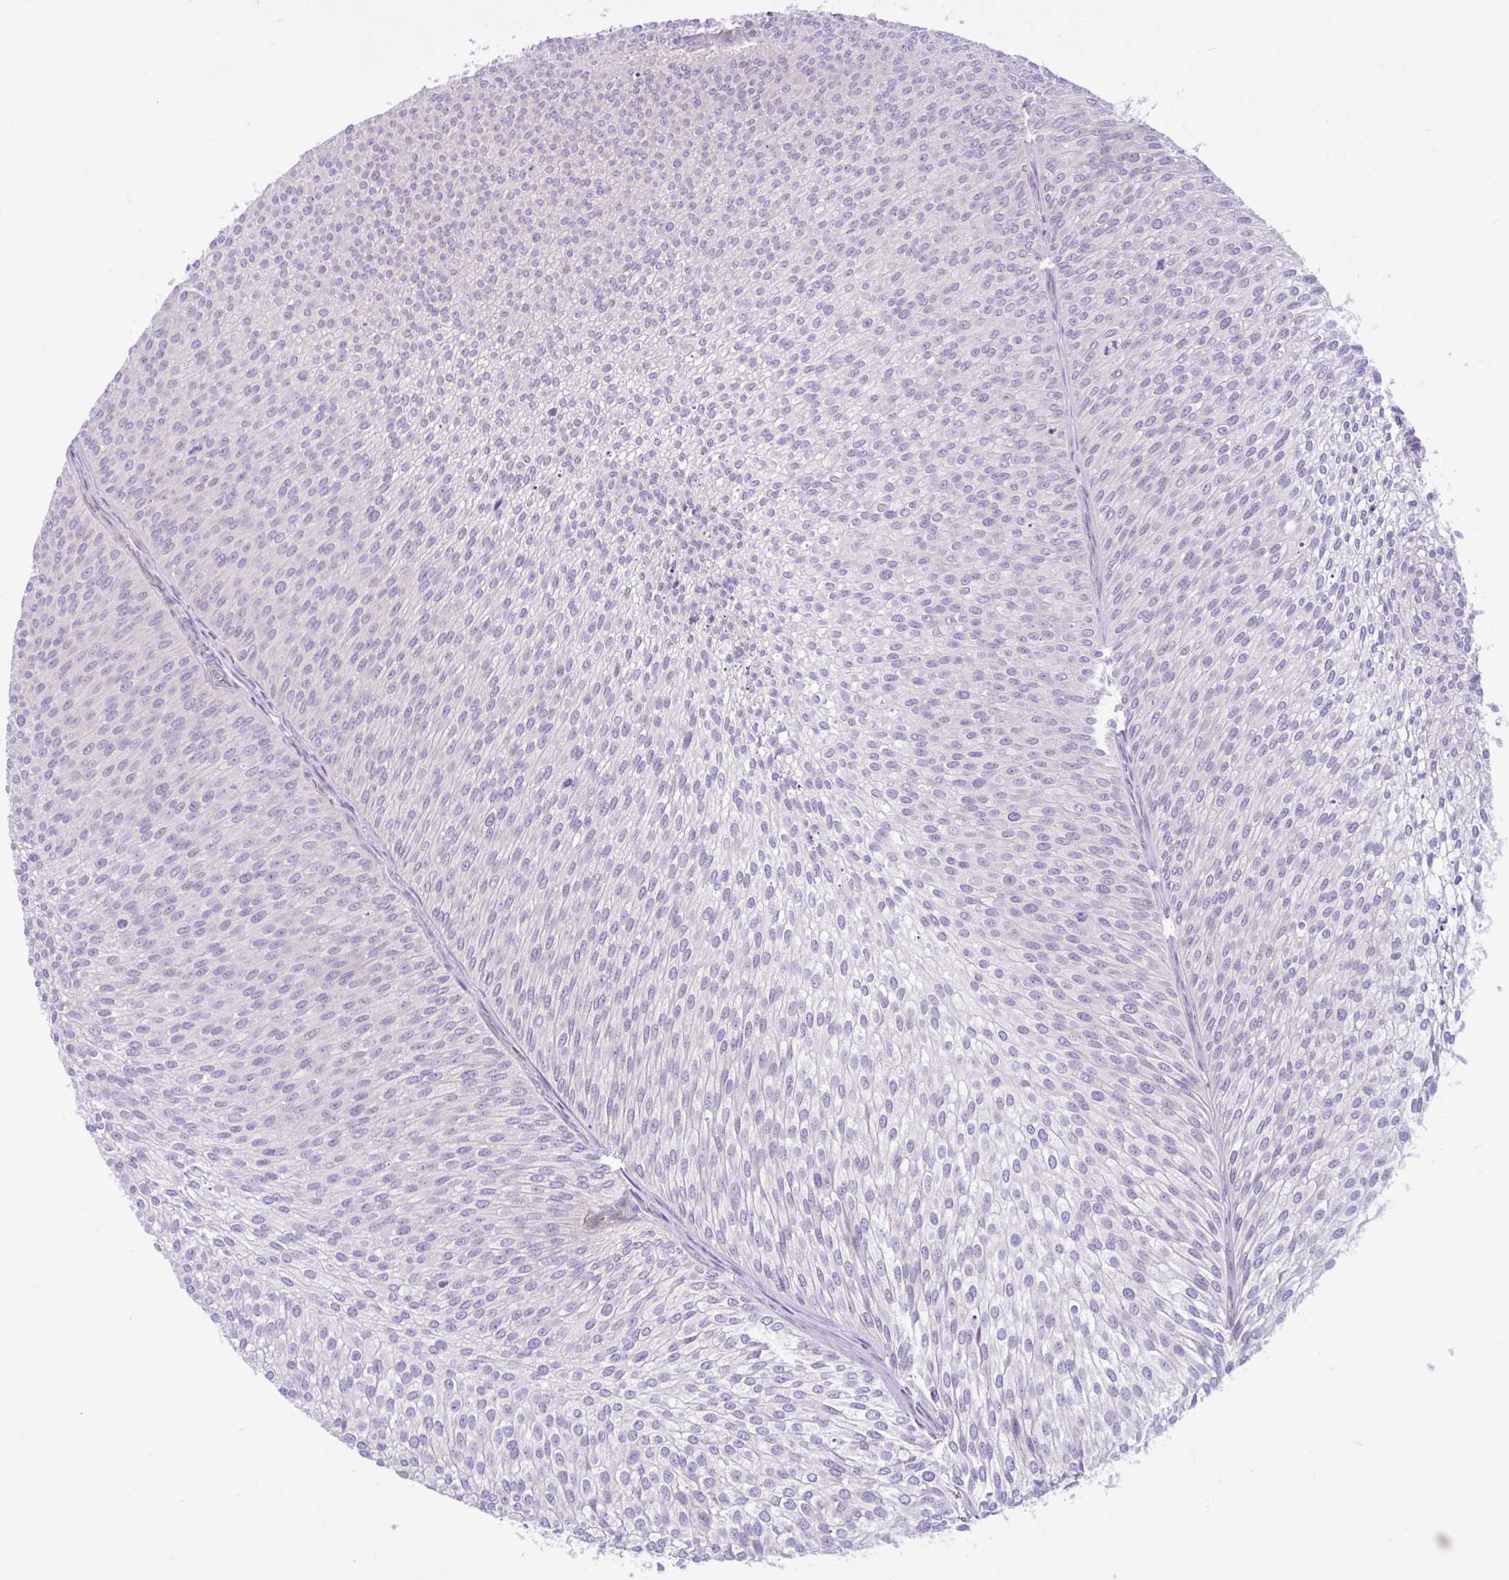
{"staining": {"intensity": "negative", "quantity": "none", "location": "none"}, "tissue": "urothelial cancer", "cell_type": "Tumor cells", "image_type": "cancer", "snomed": [{"axis": "morphology", "description": "Urothelial carcinoma, Low grade"}, {"axis": "topography", "description": "Urinary bladder"}], "caption": "Tumor cells show no significant protein expression in urothelial cancer. Nuclei are stained in blue.", "gene": "ZNF101", "patient": {"sex": "male", "age": 91}}